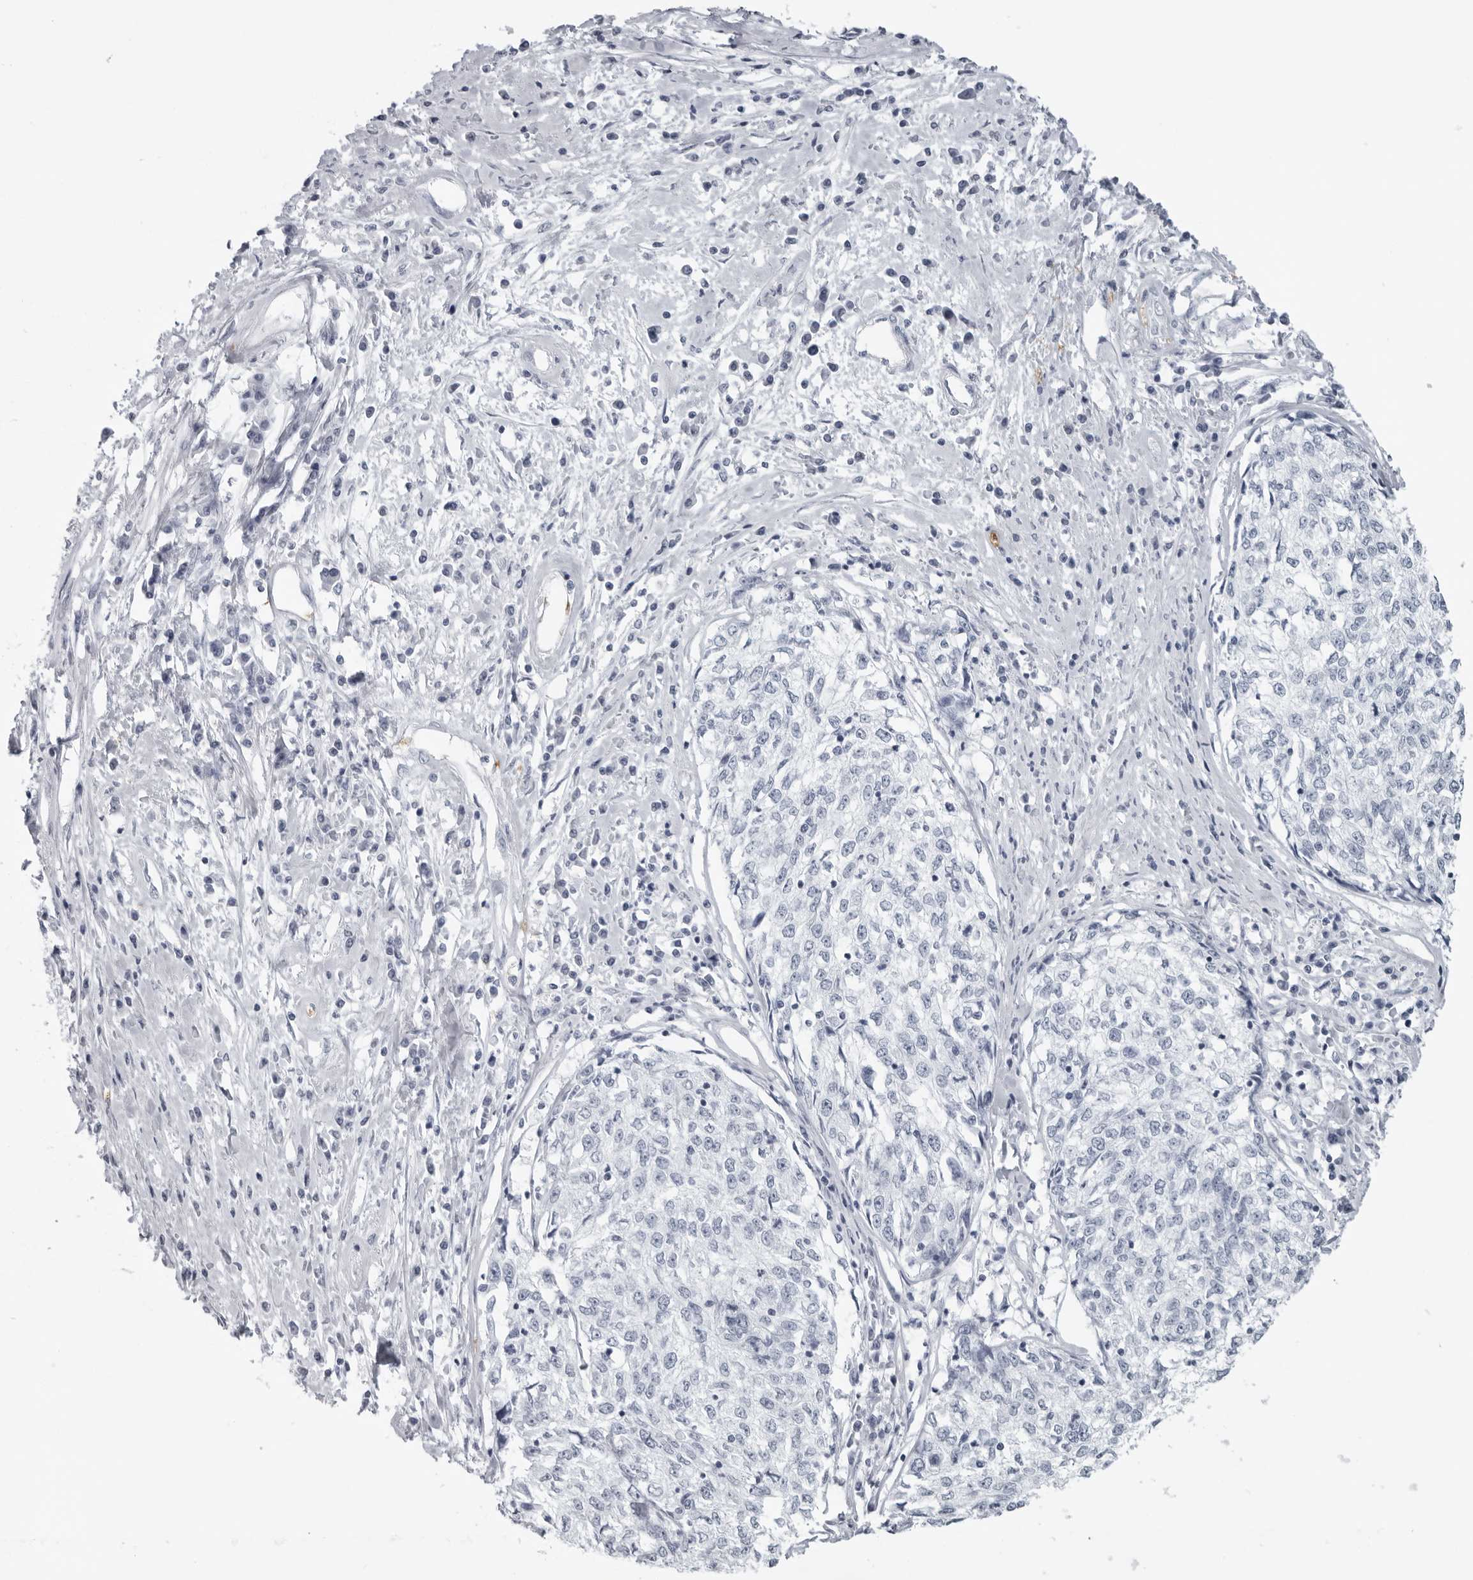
{"staining": {"intensity": "negative", "quantity": "none", "location": "none"}, "tissue": "cervical cancer", "cell_type": "Tumor cells", "image_type": "cancer", "snomed": [{"axis": "morphology", "description": "Squamous cell carcinoma, NOS"}, {"axis": "topography", "description": "Cervix"}], "caption": "This is a histopathology image of immunohistochemistry staining of squamous cell carcinoma (cervical), which shows no staining in tumor cells.", "gene": "EPB41", "patient": {"sex": "female", "age": 57}}